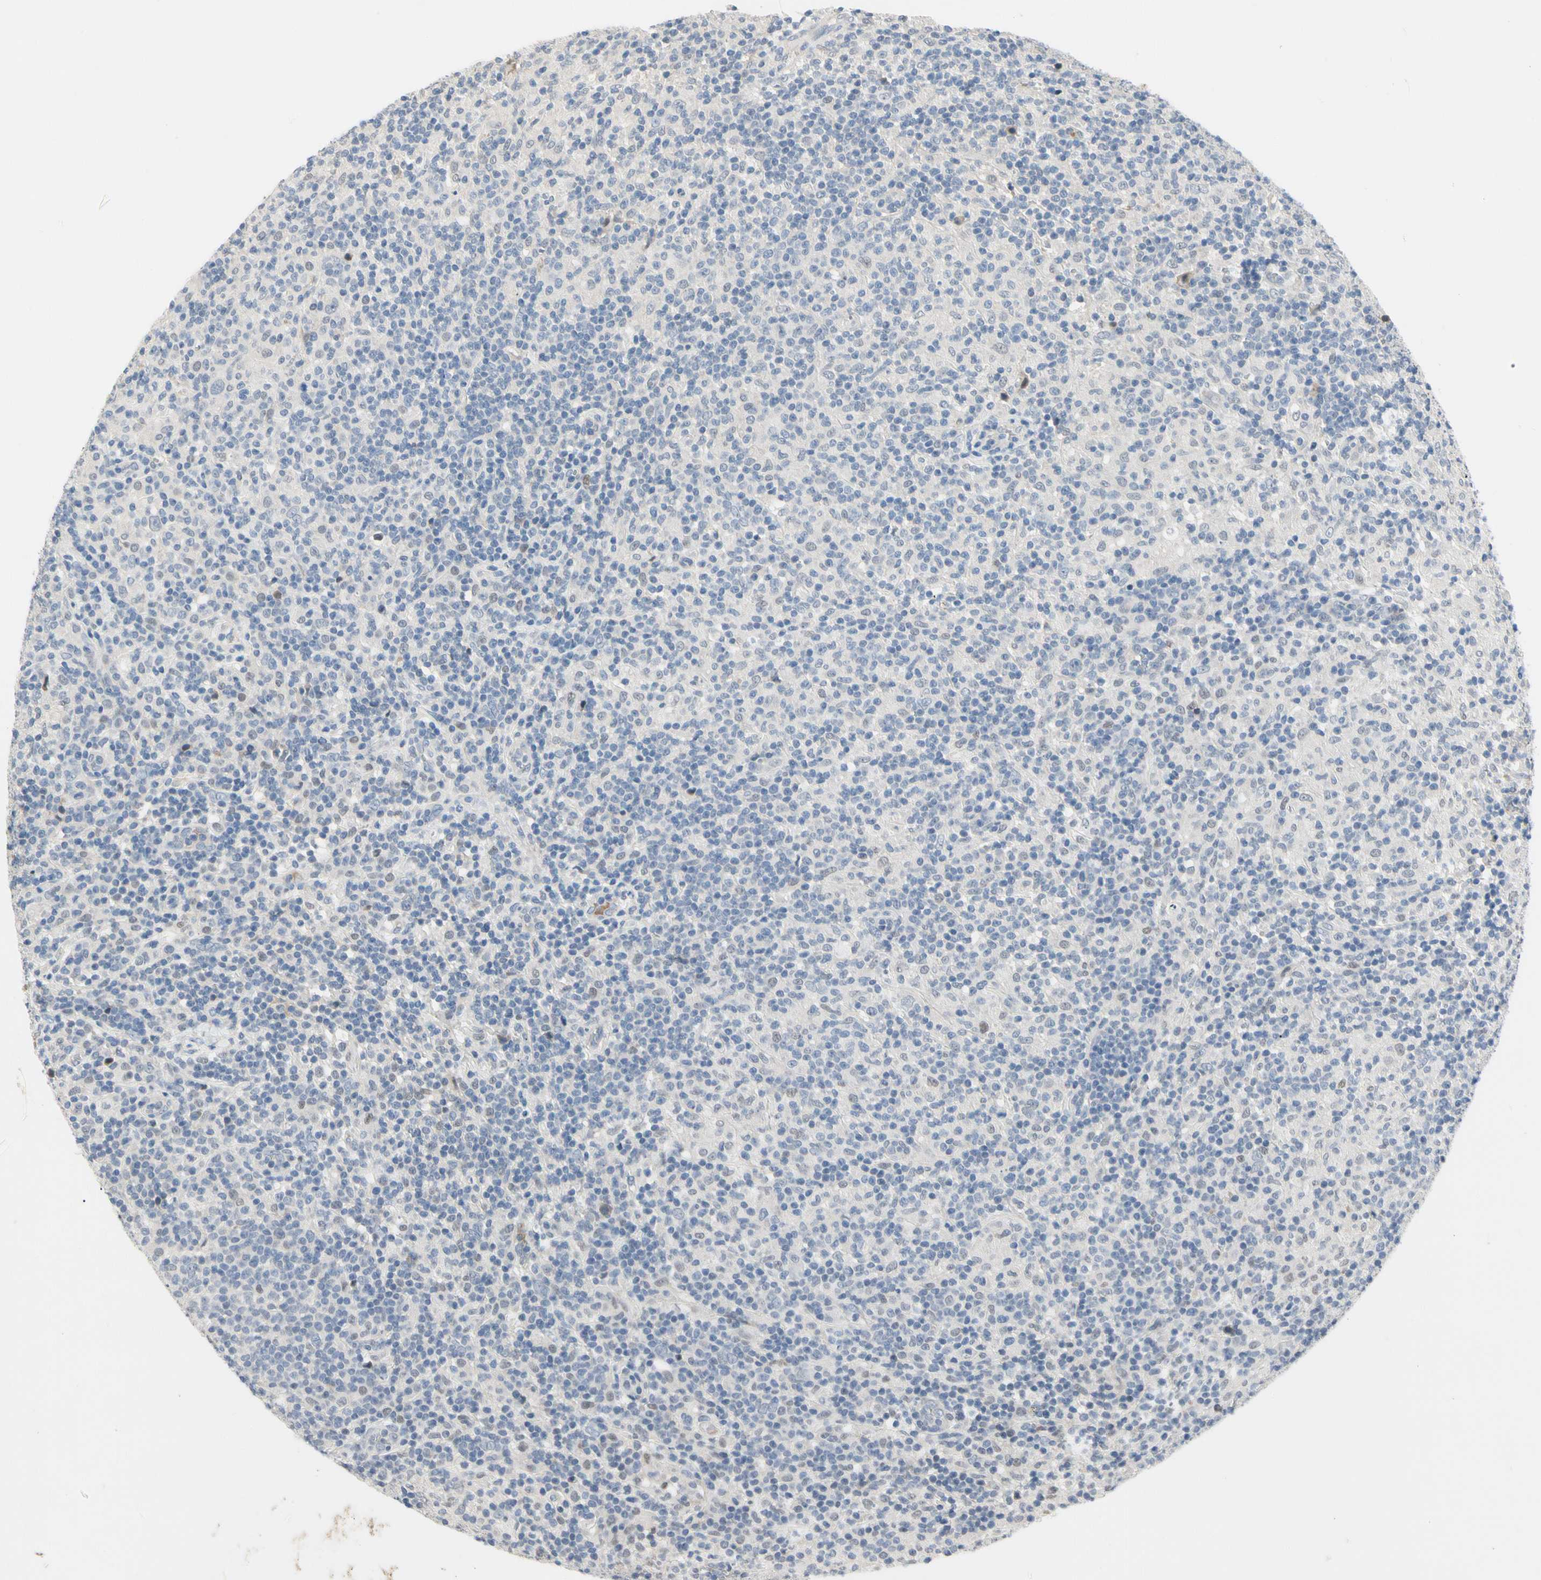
{"staining": {"intensity": "negative", "quantity": "none", "location": "none"}, "tissue": "lymphoma", "cell_type": "Tumor cells", "image_type": "cancer", "snomed": [{"axis": "morphology", "description": "Hodgkin's disease, NOS"}, {"axis": "topography", "description": "Lymph node"}], "caption": "Tumor cells show no significant positivity in Hodgkin's disease.", "gene": "ECRG4", "patient": {"sex": "male", "age": 70}}